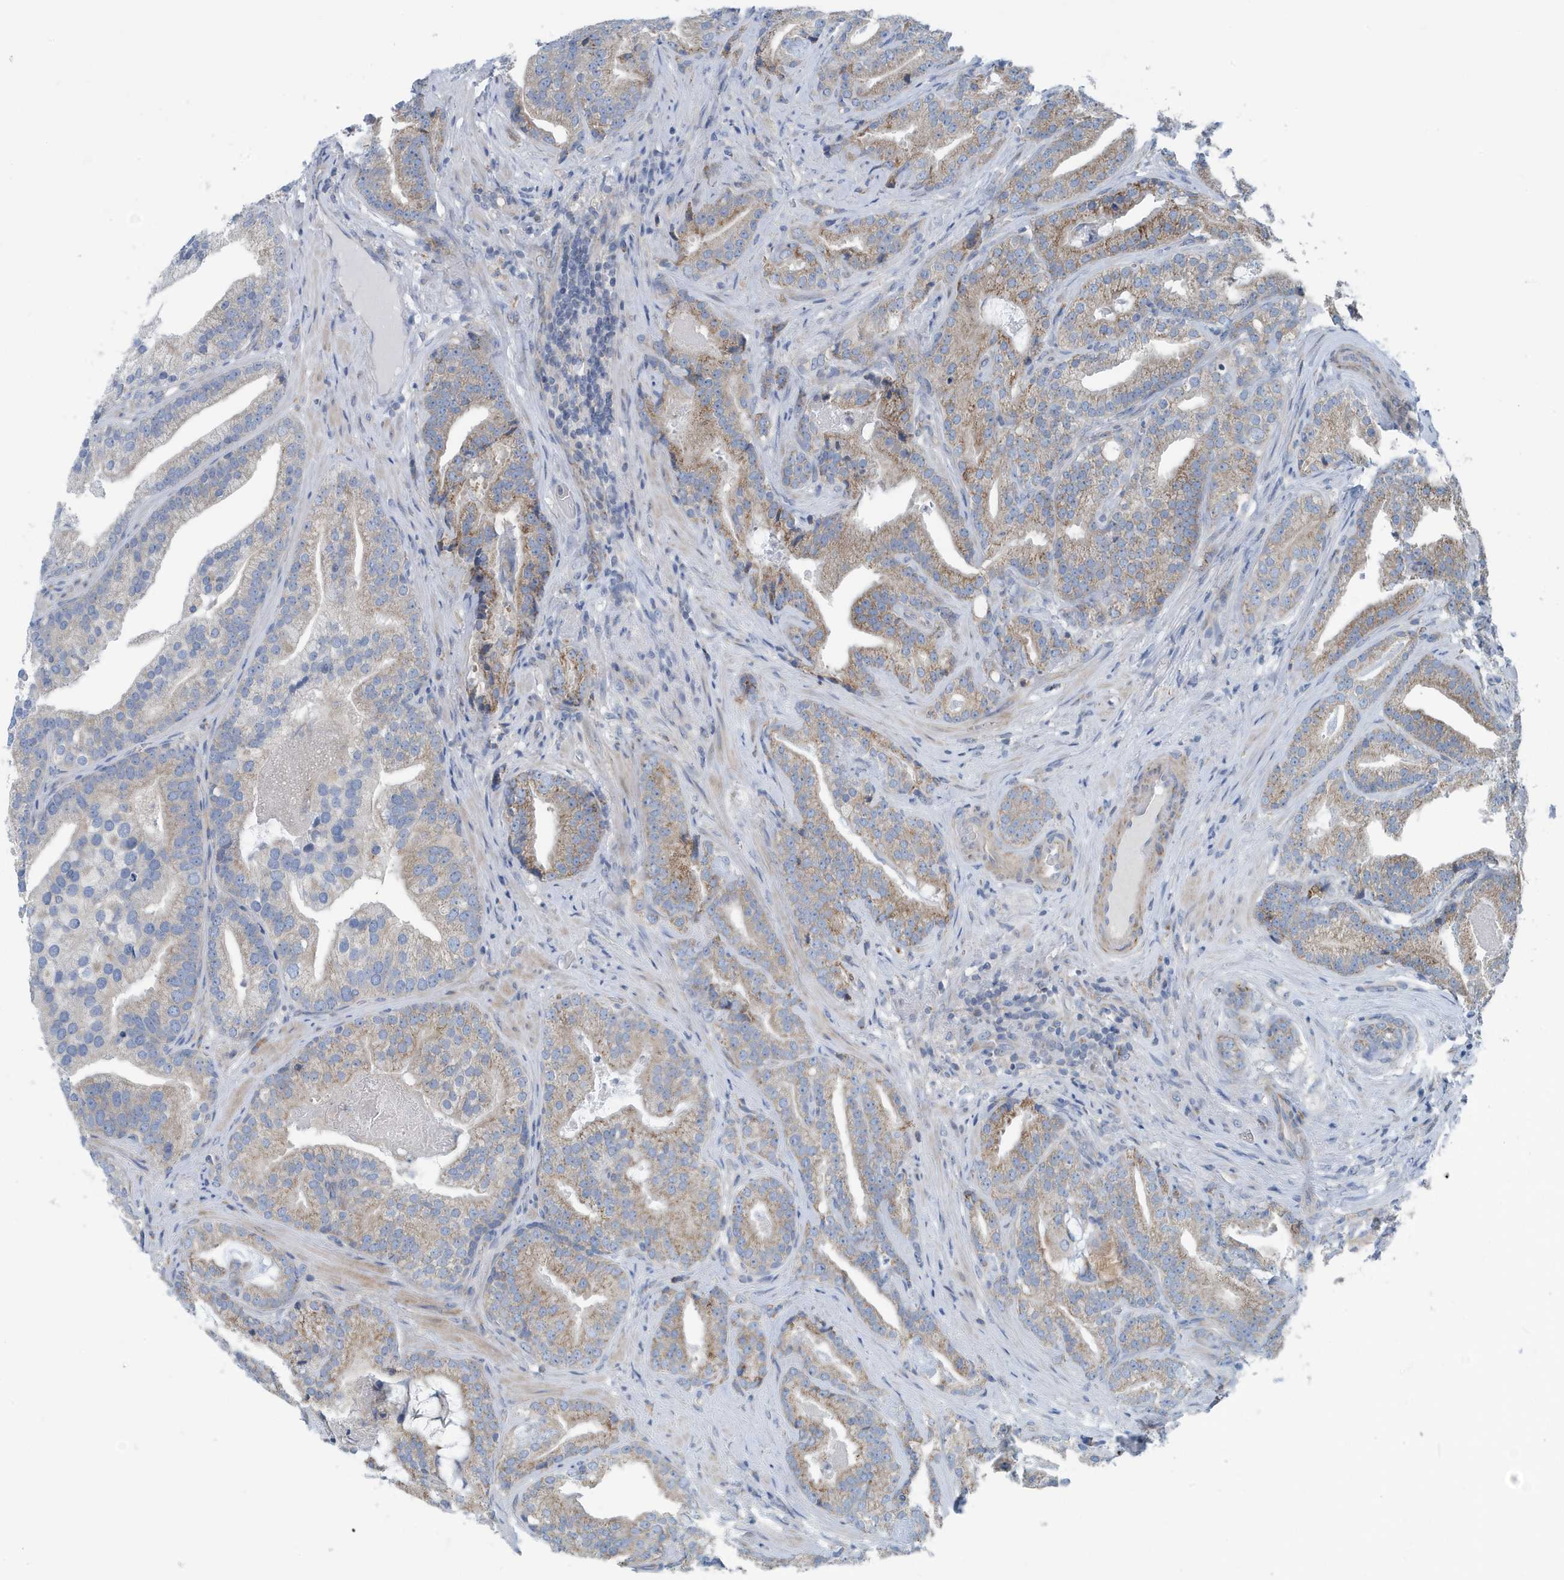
{"staining": {"intensity": "weak", "quantity": ">75%", "location": "cytoplasmic/membranous"}, "tissue": "prostate cancer", "cell_type": "Tumor cells", "image_type": "cancer", "snomed": [{"axis": "morphology", "description": "Adenocarcinoma, Low grade"}, {"axis": "topography", "description": "Prostate"}], "caption": "High-power microscopy captured an immunohistochemistry histopathology image of prostate cancer, revealing weak cytoplasmic/membranous positivity in about >75% of tumor cells.", "gene": "PPM1M", "patient": {"sex": "male", "age": 67}}